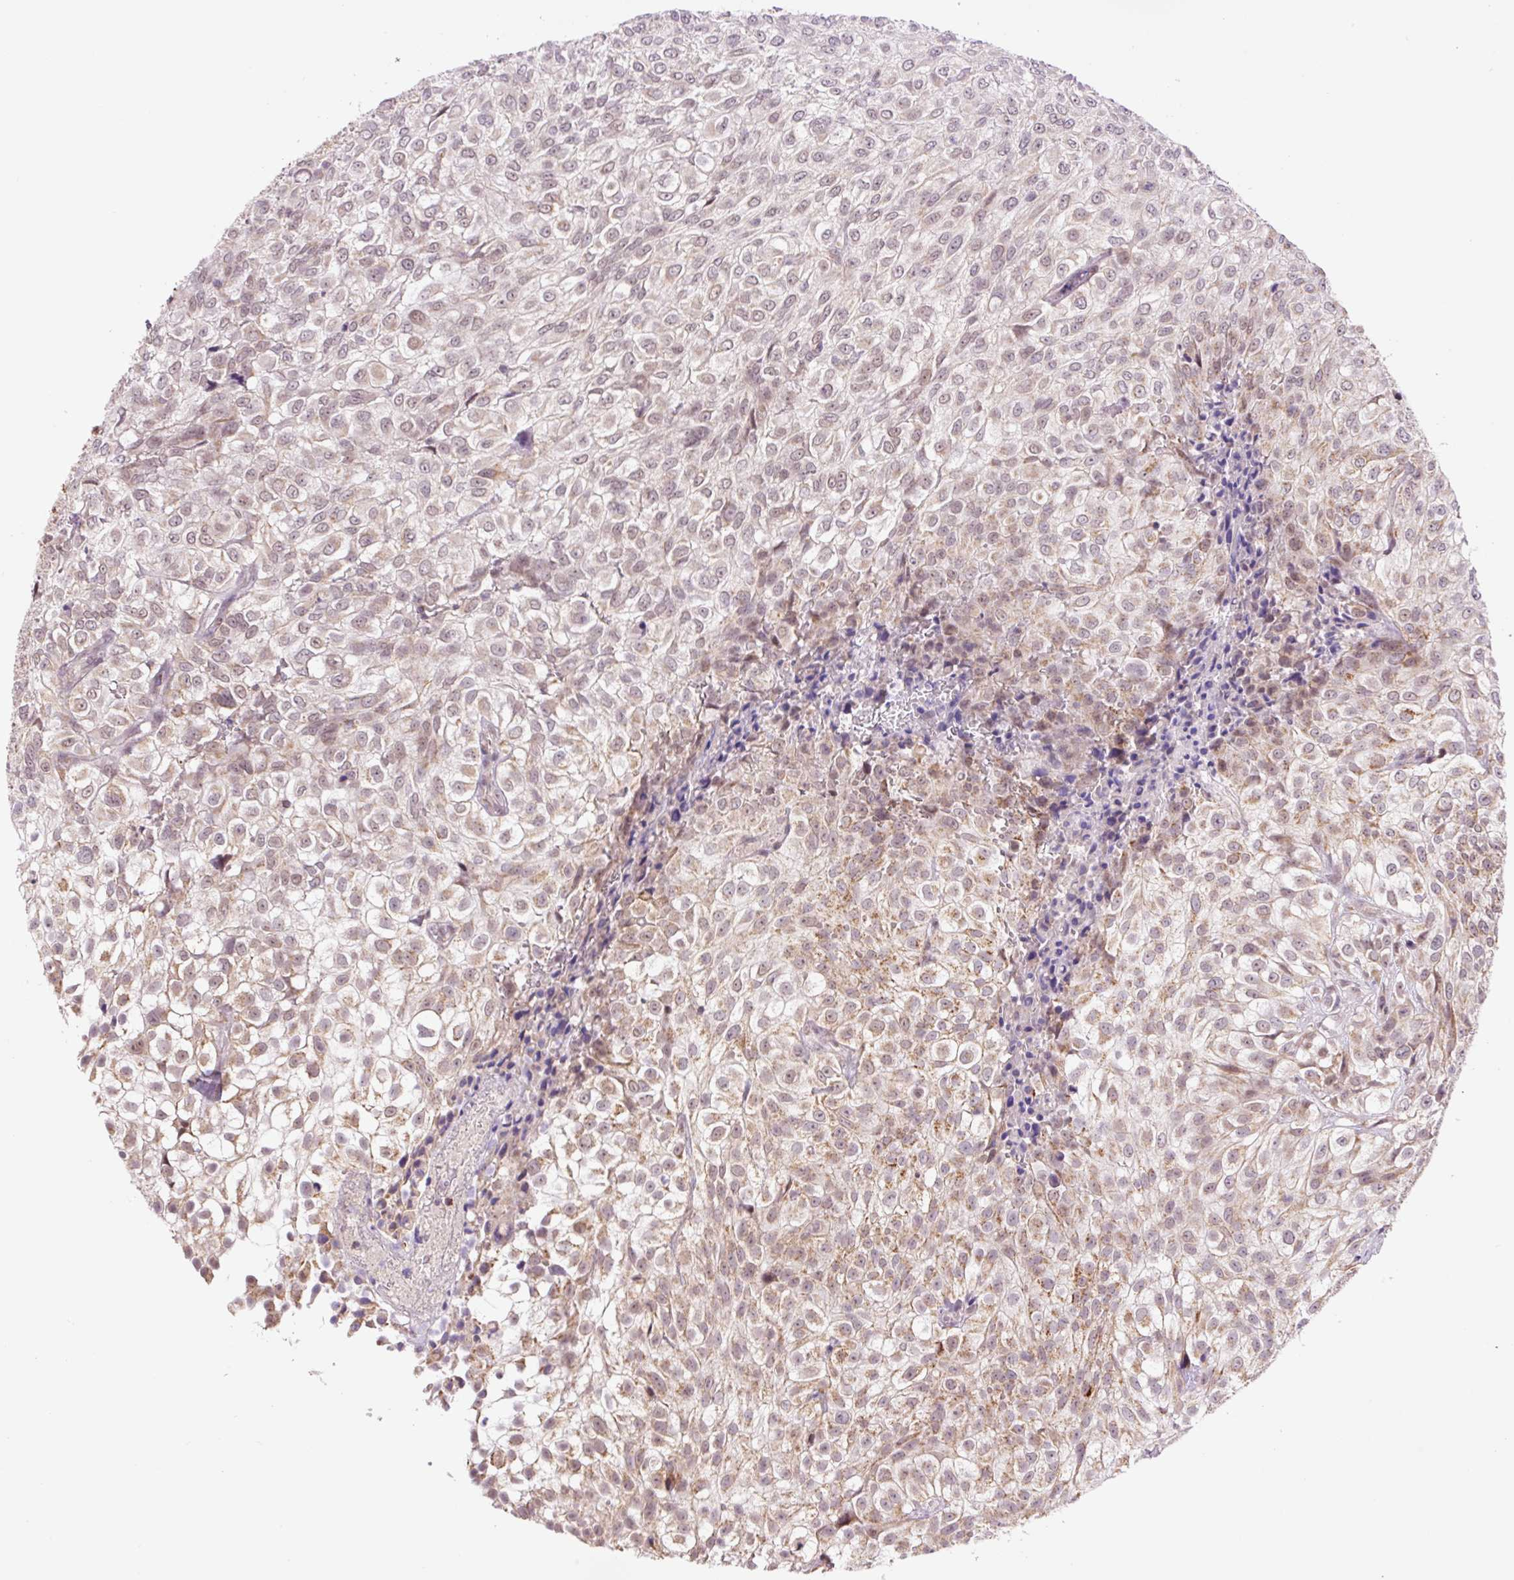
{"staining": {"intensity": "weak", "quantity": "25%-75%", "location": "cytoplasmic/membranous,nuclear"}, "tissue": "urothelial cancer", "cell_type": "Tumor cells", "image_type": "cancer", "snomed": [{"axis": "morphology", "description": "Urothelial carcinoma, High grade"}, {"axis": "topography", "description": "Urinary bladder"}], "caption": "Protein expression analysis of human high-grade urothelial carcinoma reveals weak cytoplasmic/membranous and nuclear staining in about 25%-75% of tumor cells.", "gene": "PCK2", "patient": {"sex": "male", "age": 56}}